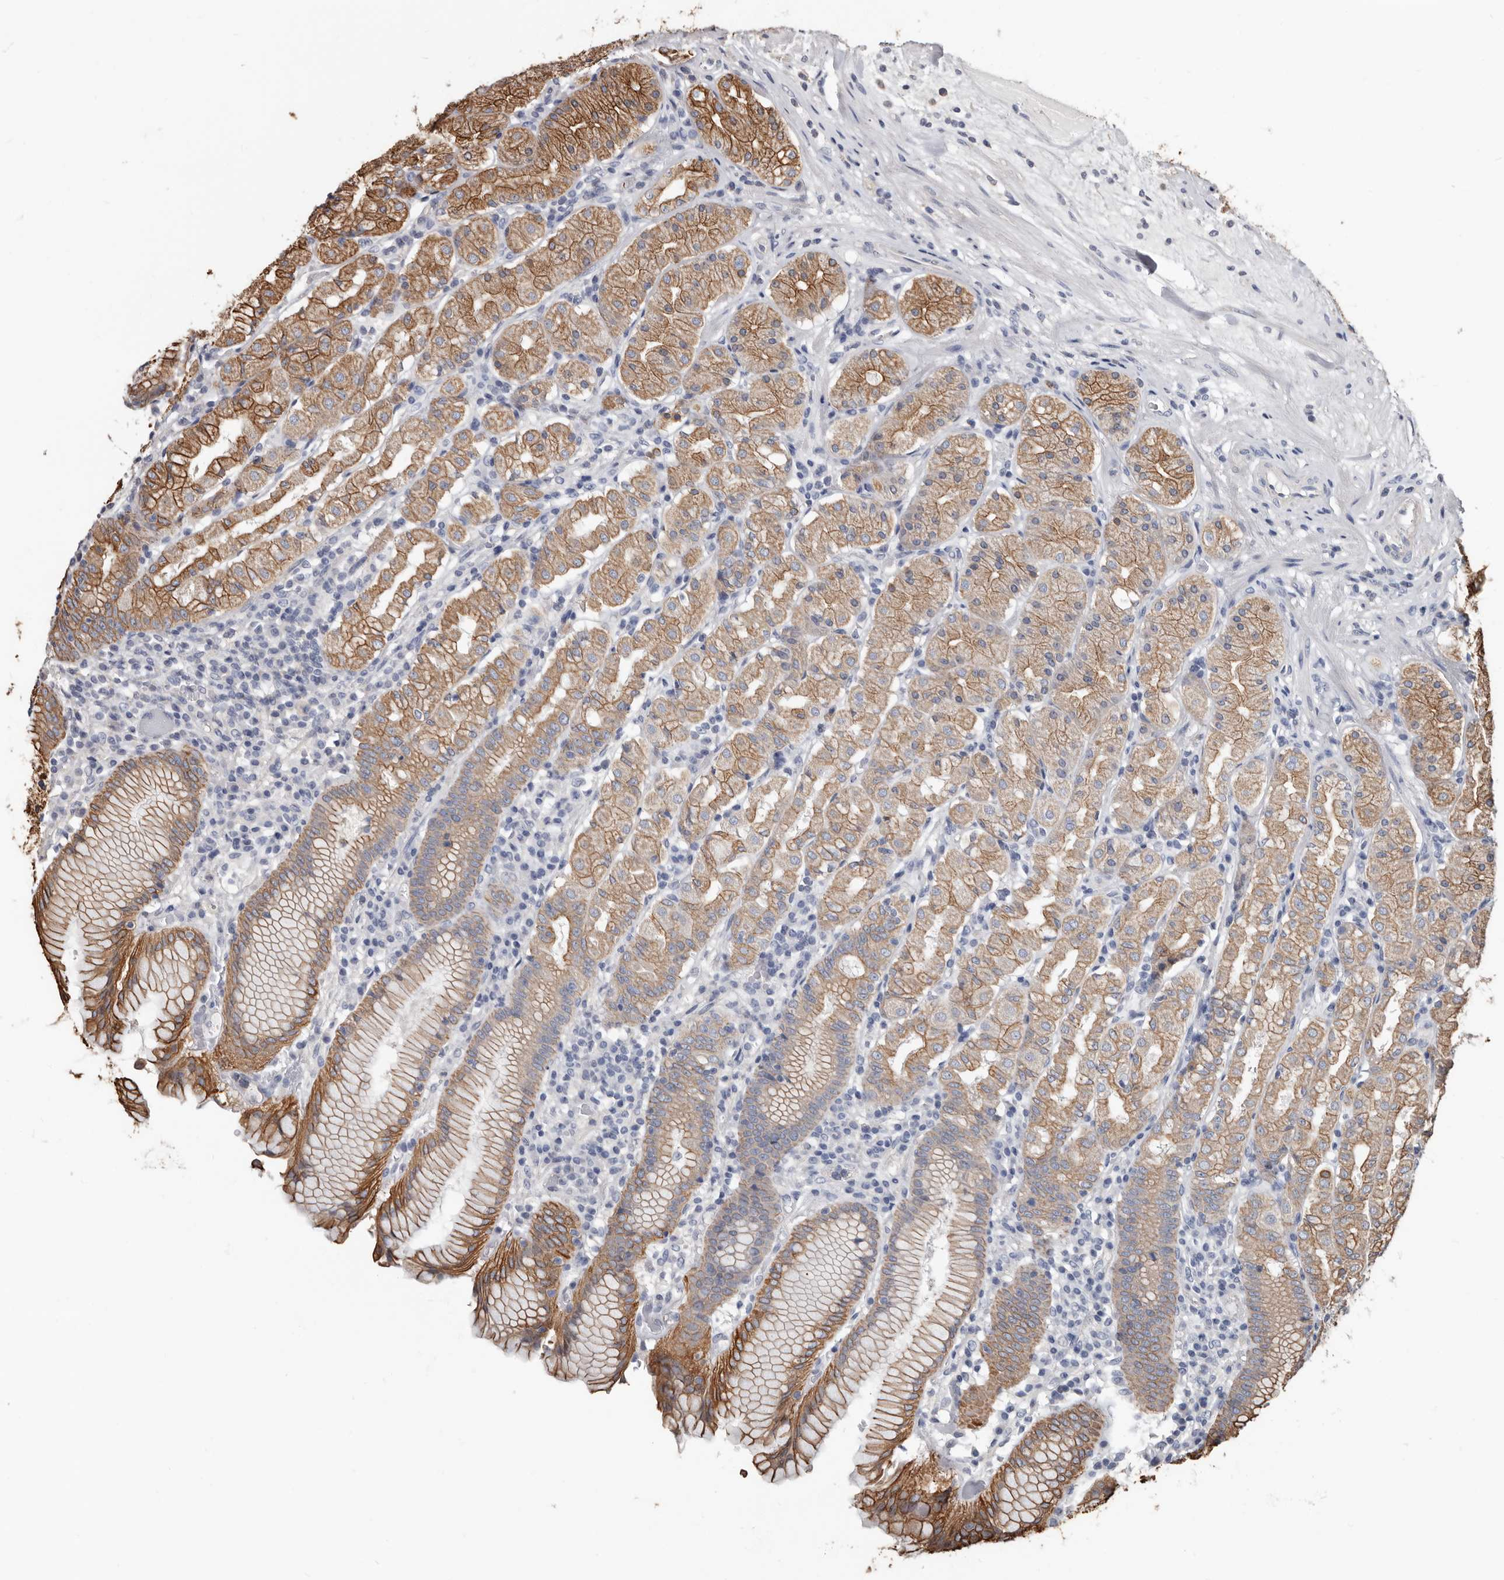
{"staining": {"intensity": "moderate", "quantity": ">75%", "location": "cytoplasmic/membranous"}, "tissue": "stomach", "cell_type": "Glandular cells", "image_type": "normal", "snomed": [{"axis": "morphology", "description": "Normal tissue, NOS"}, {"axis": "topography", "description": "Stomach"}, {"axis": "topography", "description": "Stomach, lower"}], "caption": "Benign stomach was stained to show a protein in brown. There is medium levels of moderate cytoplasmic/membranous staining in about >75% of glandular cells. The protein is stained brown, and the nuclei are stained in blue (DAB IHC with brightfield microscopy, high magnification).", "gene": "MRPL18", "patient": {"sex": "female", "age": 56}}